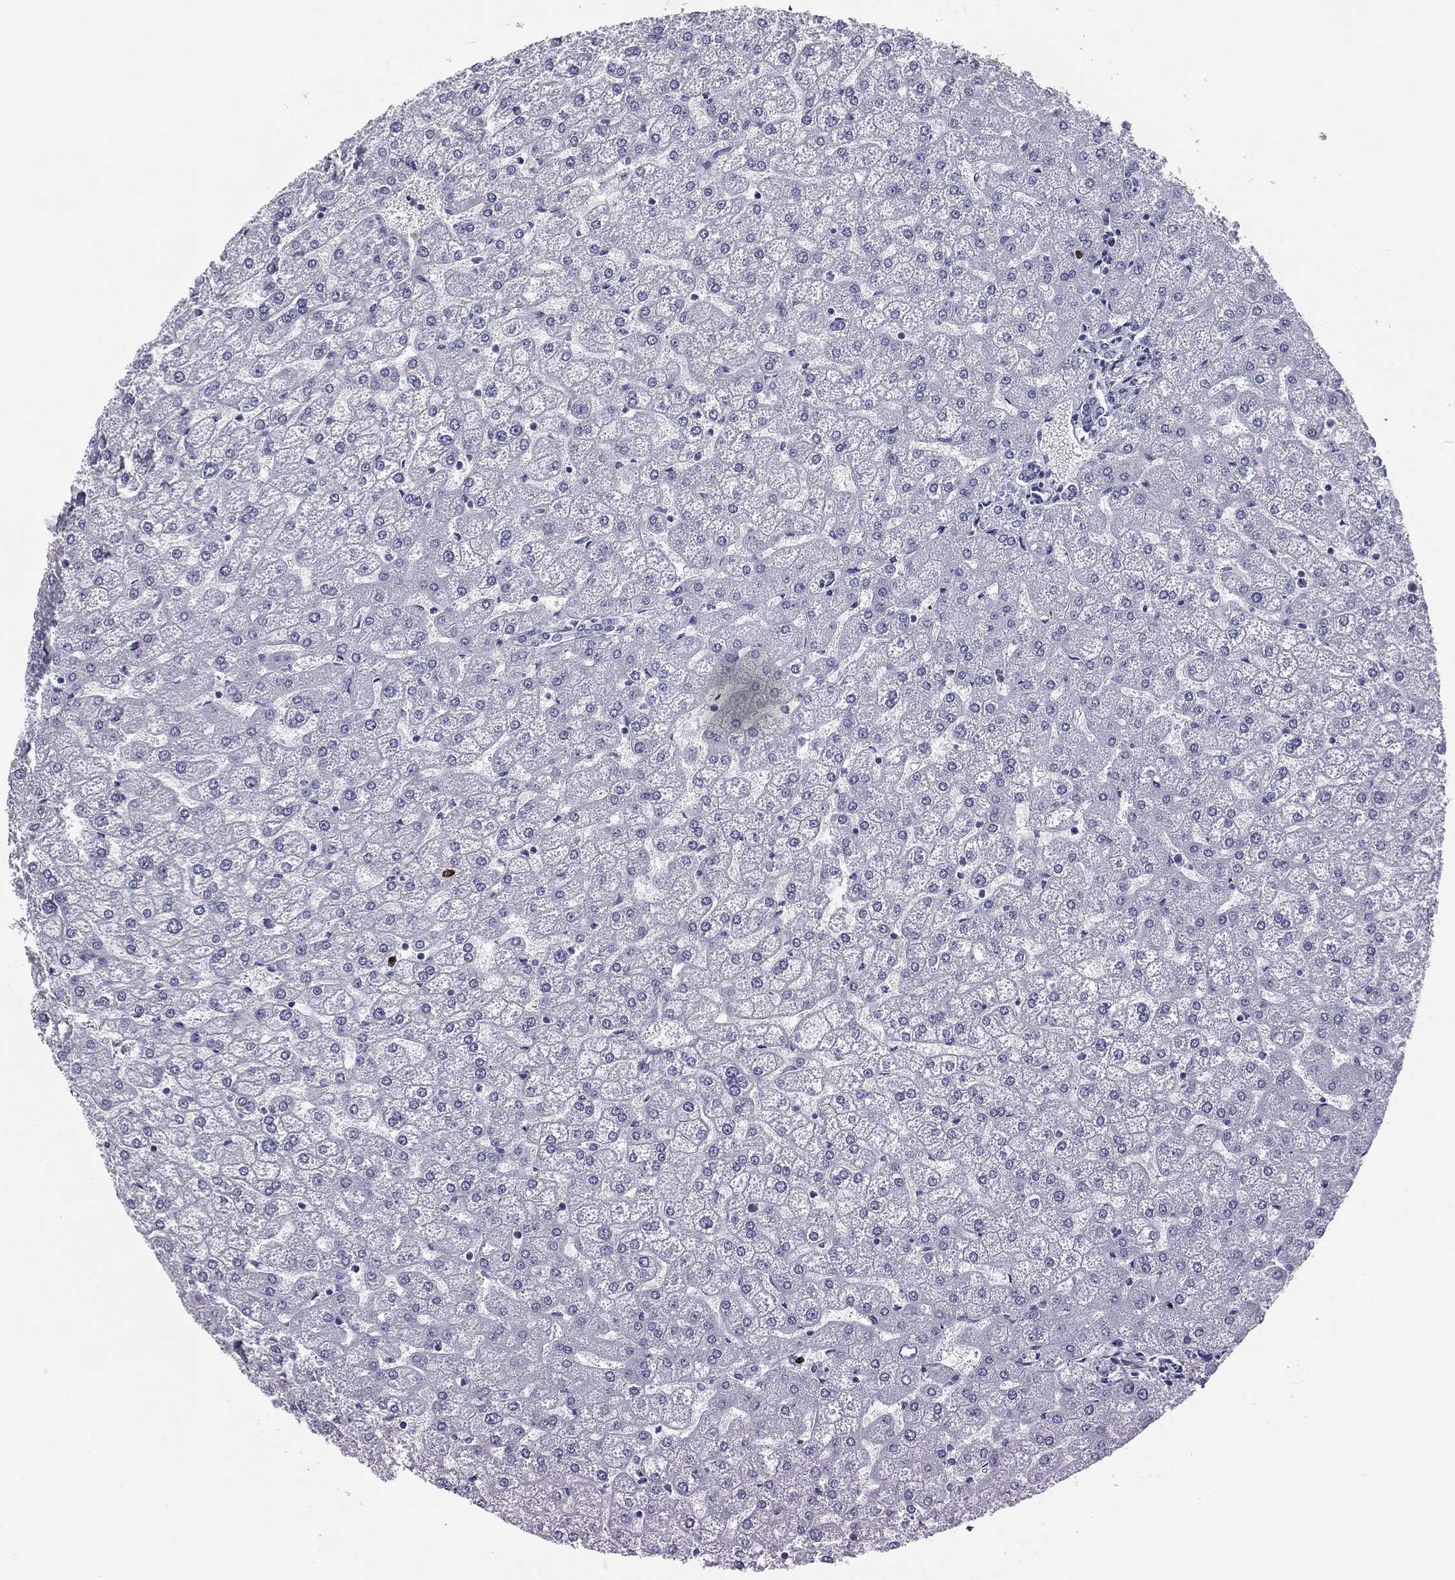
{"staining": {"intensity": "negative", "quantity": "none", "location": "none"}, "tissue": "liver", "cell_type": "Cholangiocytes", "image_type": "normal", "snomed": [{"axis": "morphology", "description": "Normal tissue, NOS"}, {"axis": "topography", "description": "Liver"}], "caption": "Protein analysis of normal liver demonstrates no significant expression in cholangiocytes. (Immunohistochemistry (ihc), brightfield microscopy, high magnification).", "gene": "HLA", "patient": {"sex": "female", "age": 32}}